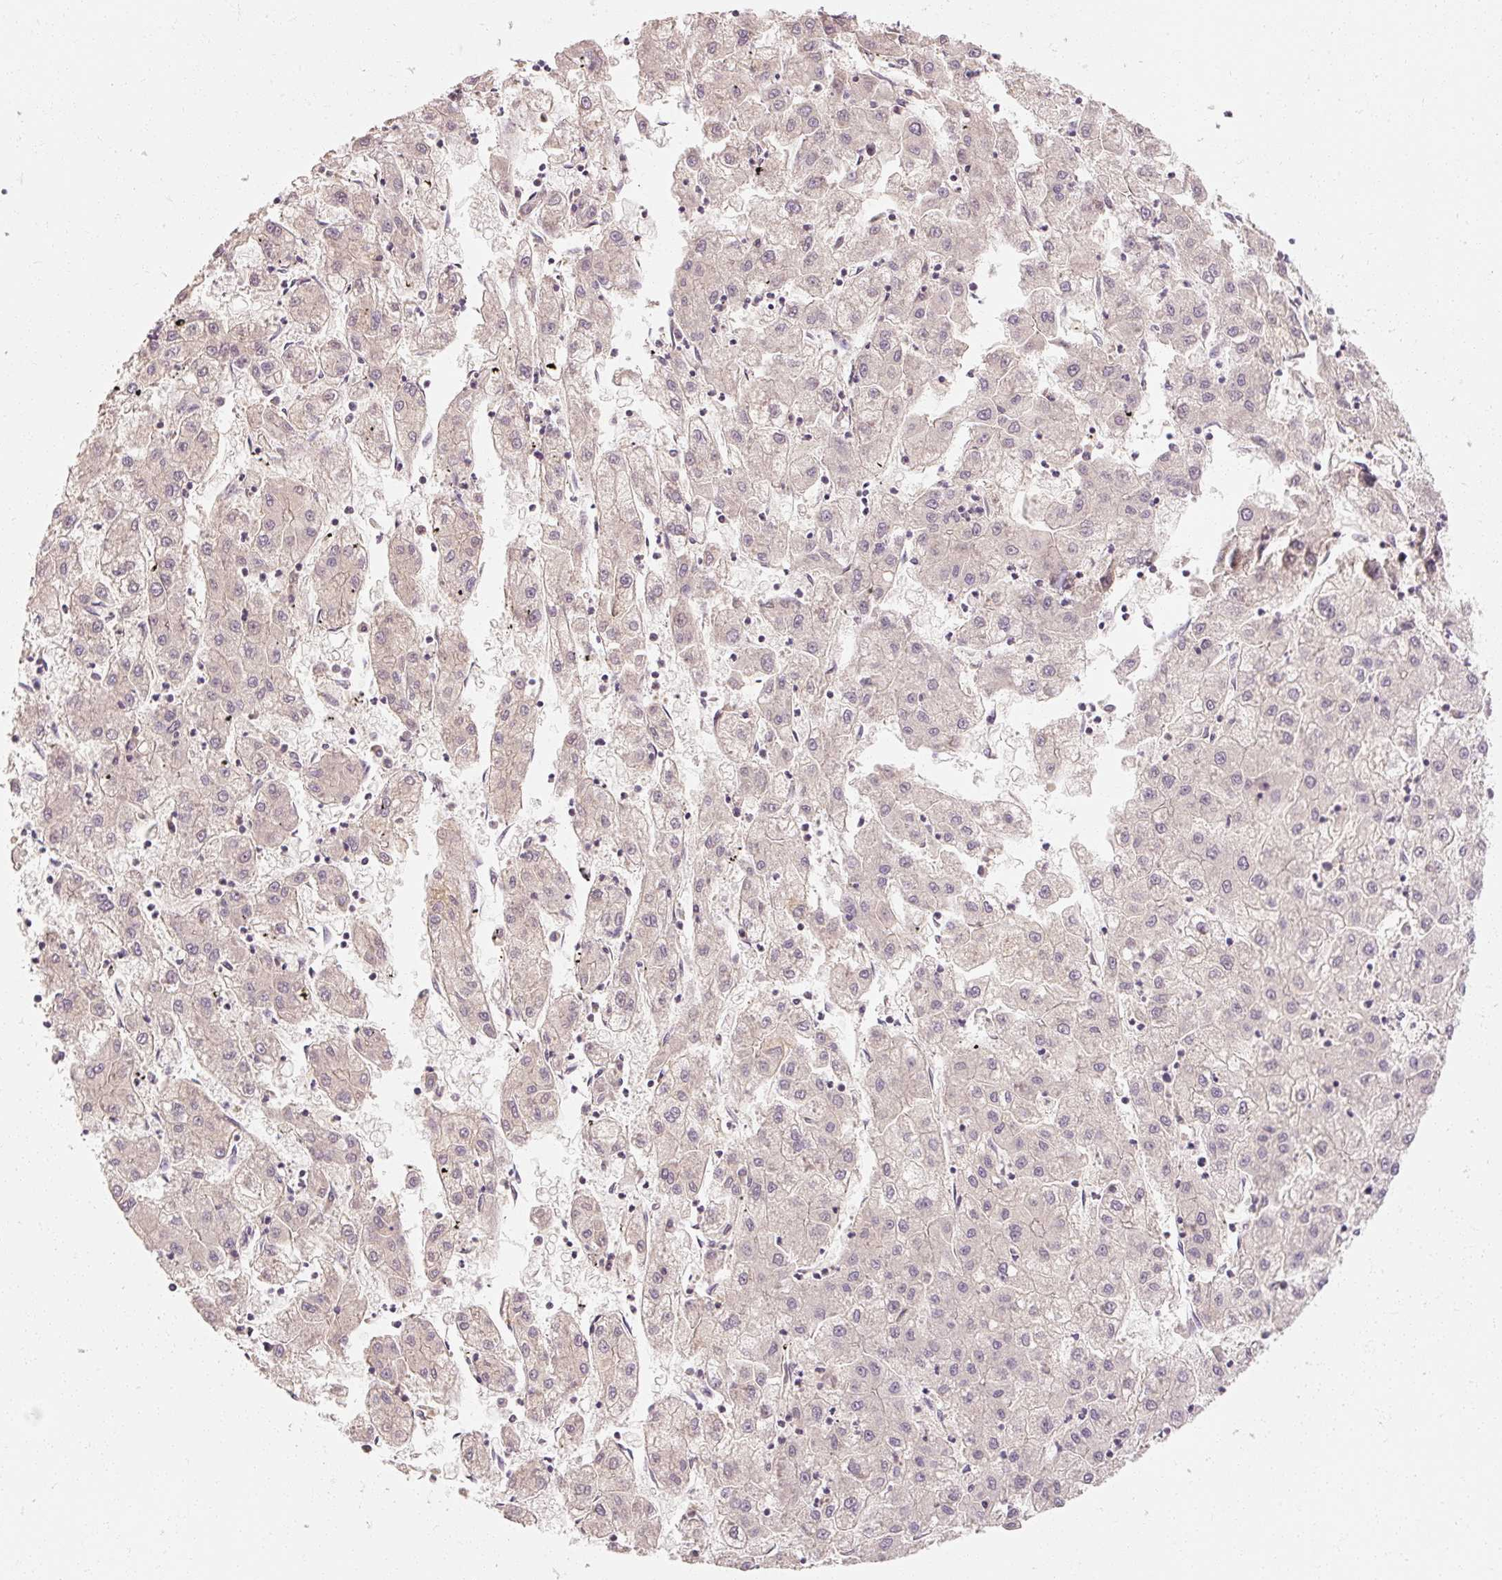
{"staining": {"intensity": "weak", "quantity": "<25%", "location": "cytoplasmic/membranous"}, "tissue": "liver cancer", "cell_type": "Tumor cells", "image_type": "cancer", "snomed": [{"axis": "morphology", "description": "Carcinoma, Hepatocellular, NOS"}, {"axis": "topography", "description": "Liver"}], "caption": "The image reveals no staining of tumor cells in liver cancer (hepatocellular carcinoma).", "gene": "RB1CC1", "patient": {"sex": "male", "age": 72}}